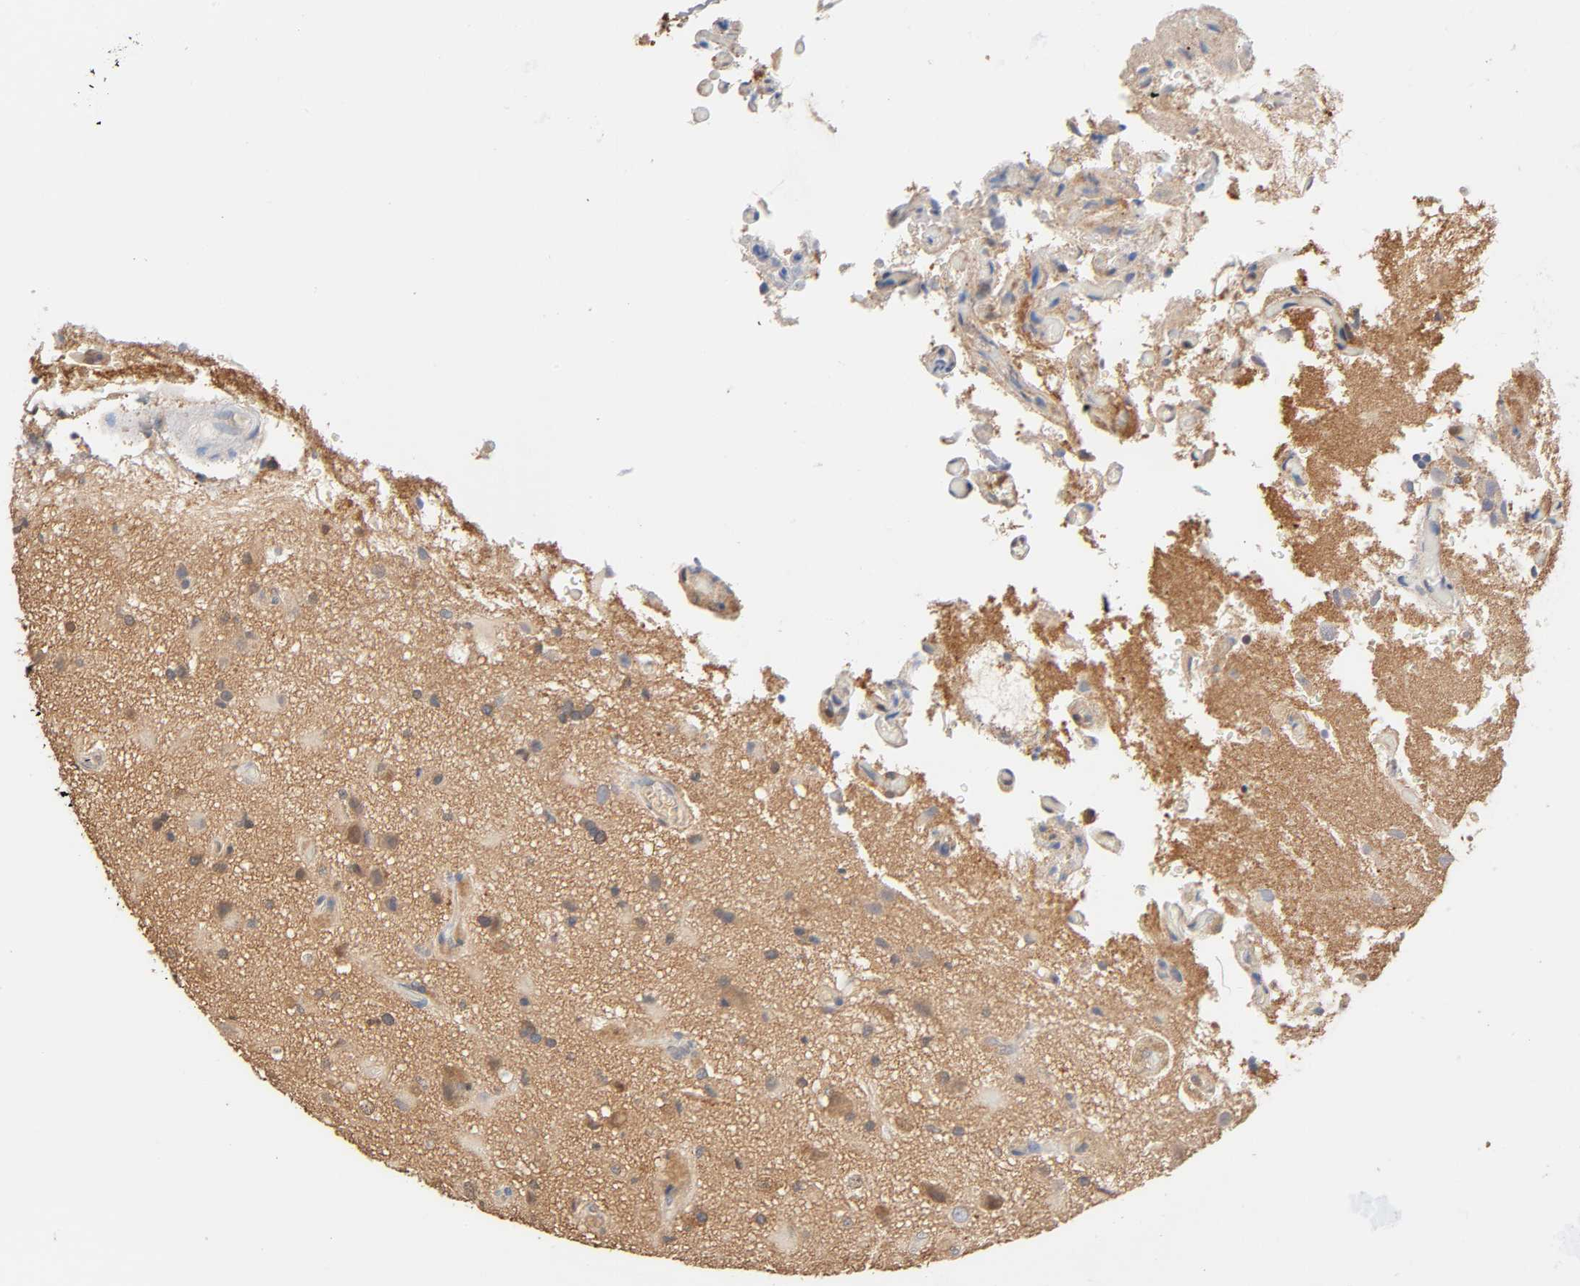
{"staining": {"intensity": "negative", "quantity": "none", "location": "none"}, "tissue": "glioma", "cell_type": "Tumor cells", "image_type": "cancer", "snomed": [{"axis": "morphology", "description": "Glioma, malignant, High grade"}, {"axis": "topography", "description": "Brain"}], "caption": "Tumor cells show no significant protein expression in glioma. The staining is performed using DAB (3,3'-diaminobenzidine) brown chromogen with nuclei counter-stained in using hematoxylin.", "gene": "ALDOA", "patient": {"sex": "male", "age": 47}}